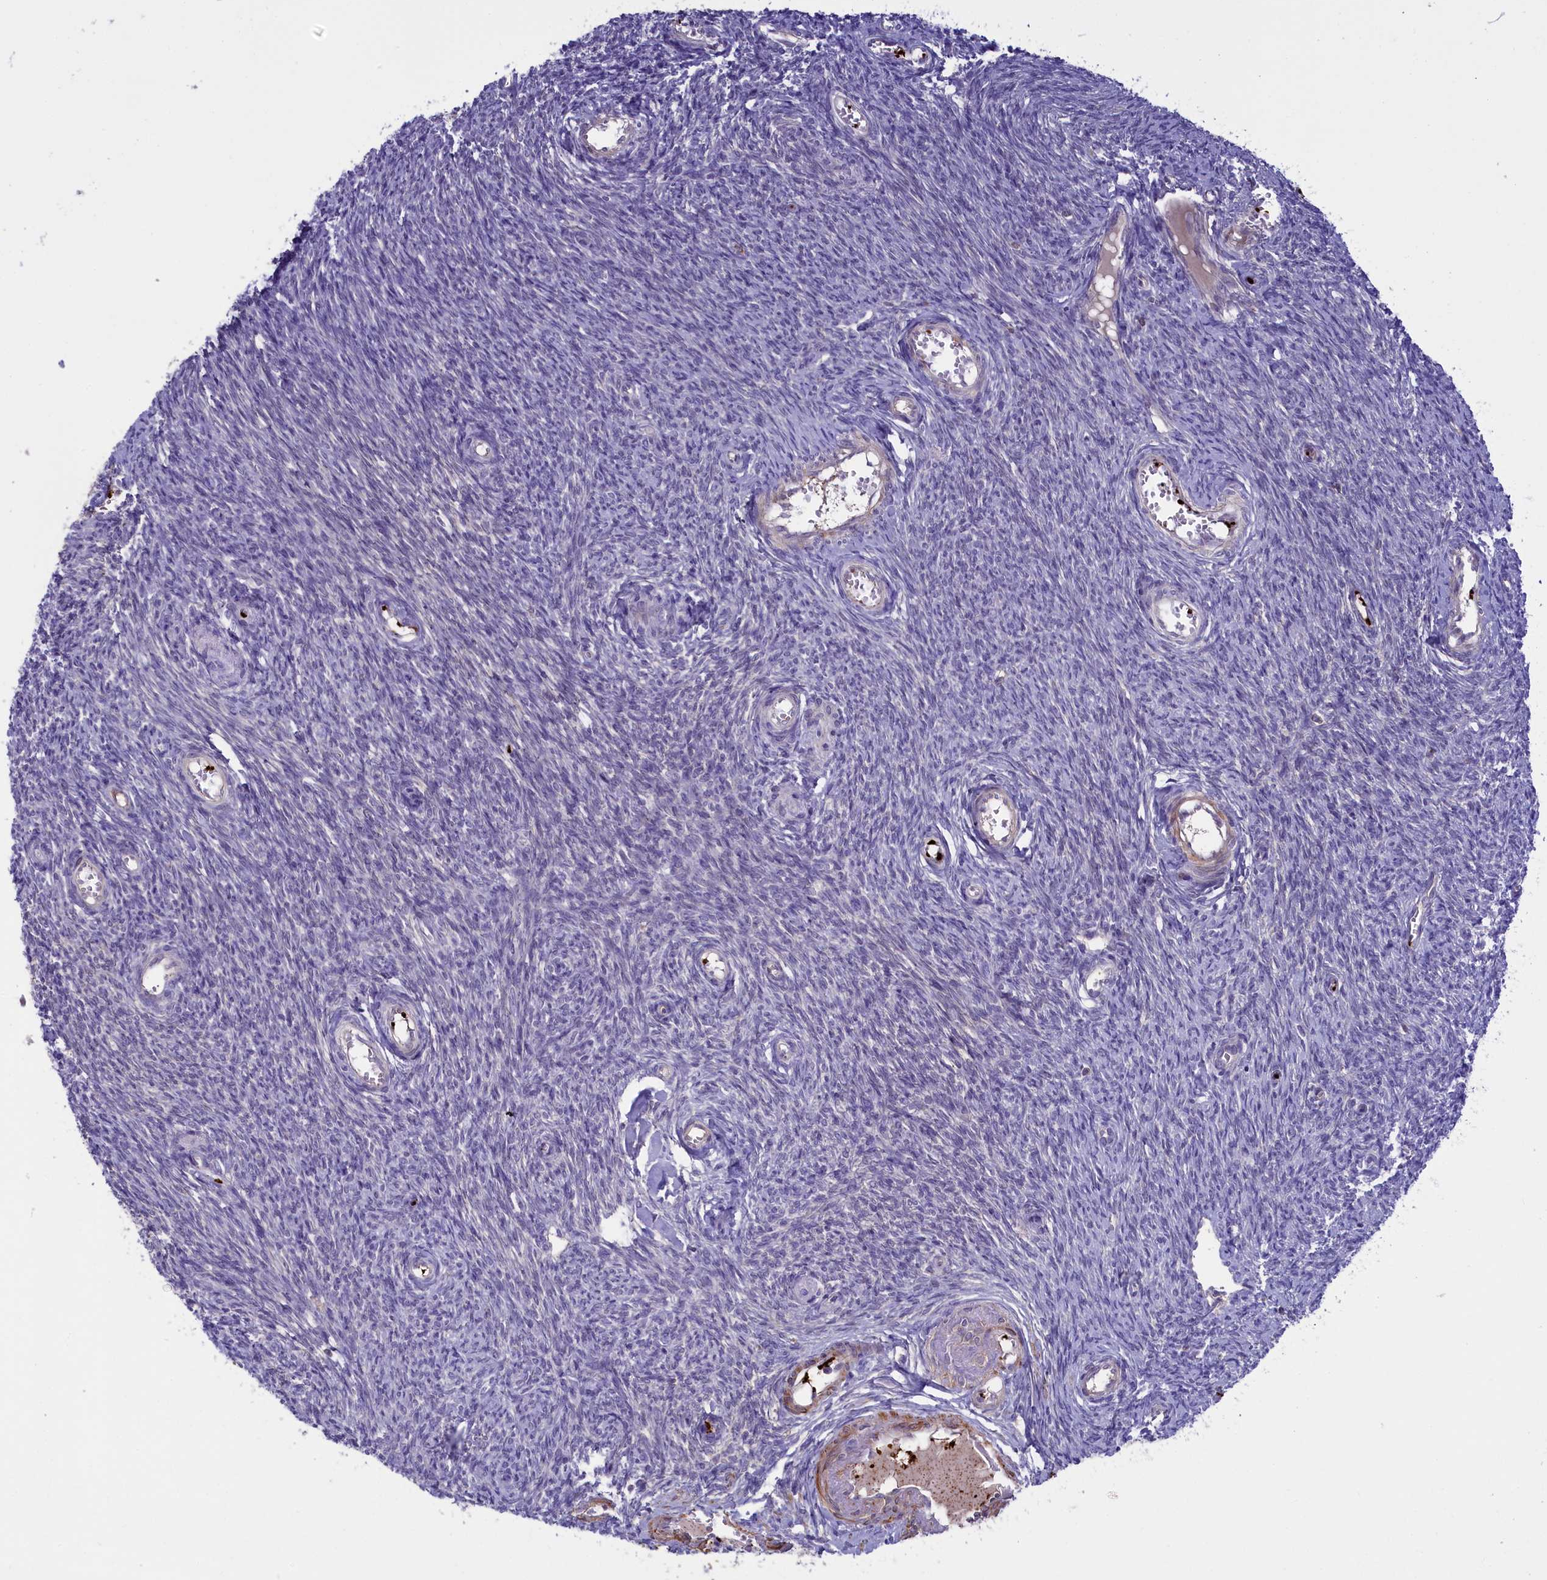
{"staining": {"intensity": "negative", "quantity": "none", "location": "none"}, "tissue": "ovary", "cell_type": "Ovarian stroma cells", "image_type": "normal", "snomed": [{"axis": "morphology", "description": "Normal tissue, NOS"}, {"axis": "topography", "description": "Ovary"}], "caption": "This is an IHC micrograph of normal ovary. There is no positivity in ovarian stroma cells.", "gene": "HEATR3", "patient": {"sex": "female", "age": 44}}